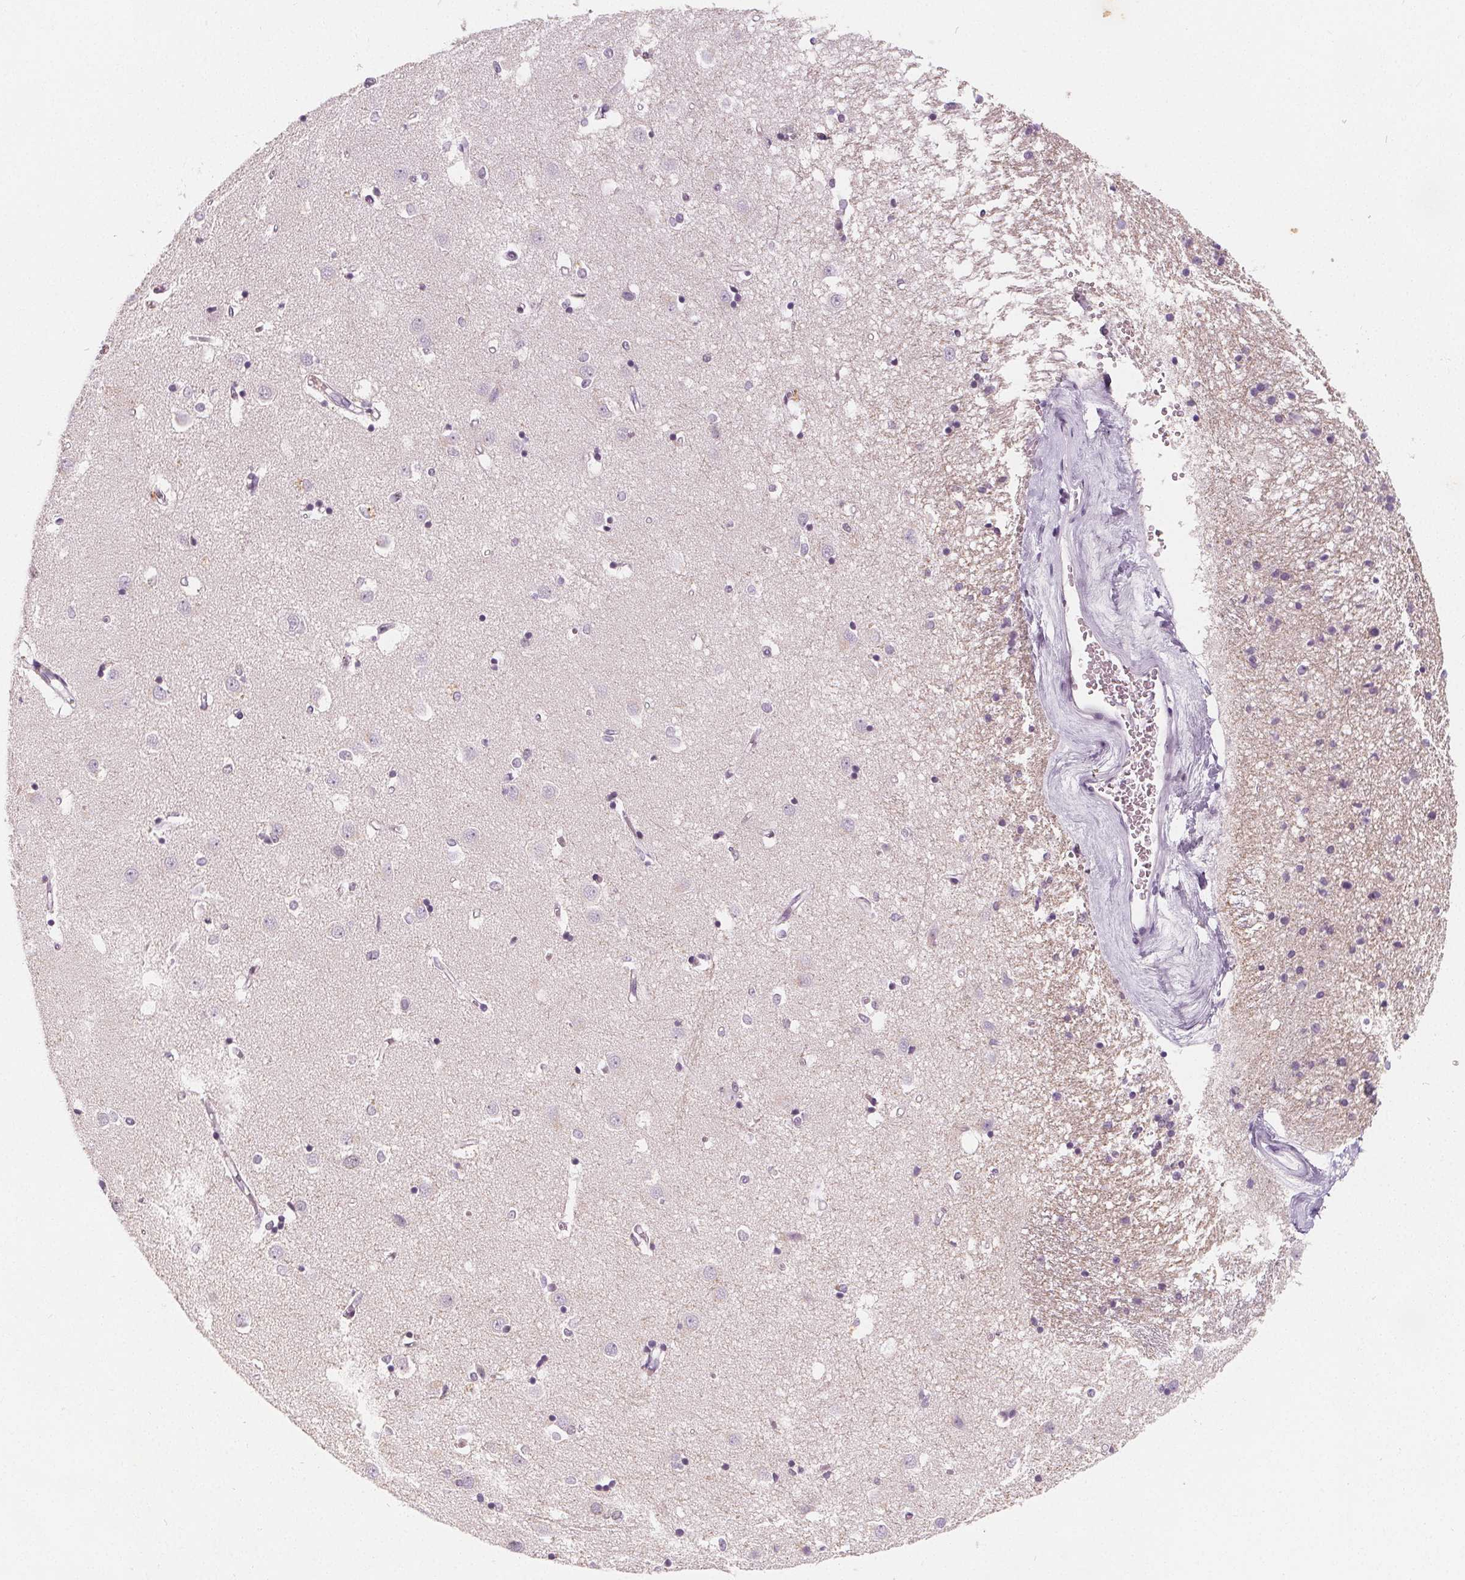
{"staining": {"intensity": "negative", "quantity": "none", "location": "none"}, "tissue": "caudate", "cell_type": "Glial cells", "image_type": "normal", "snomed": [{"axis": "morphology", "description": "Normal tissue, NOS"}, {"axis": "topography", "description": "Lateral ventricle wall"}], "caption": "Glial cells show no significant protein staining in benign caudate. The staining is performed using DAB brown chromogen with nuclei counter-stained in using hematoxylin.", "gene": "DBX2", "patient": {"sex": "male", "age": 54}}